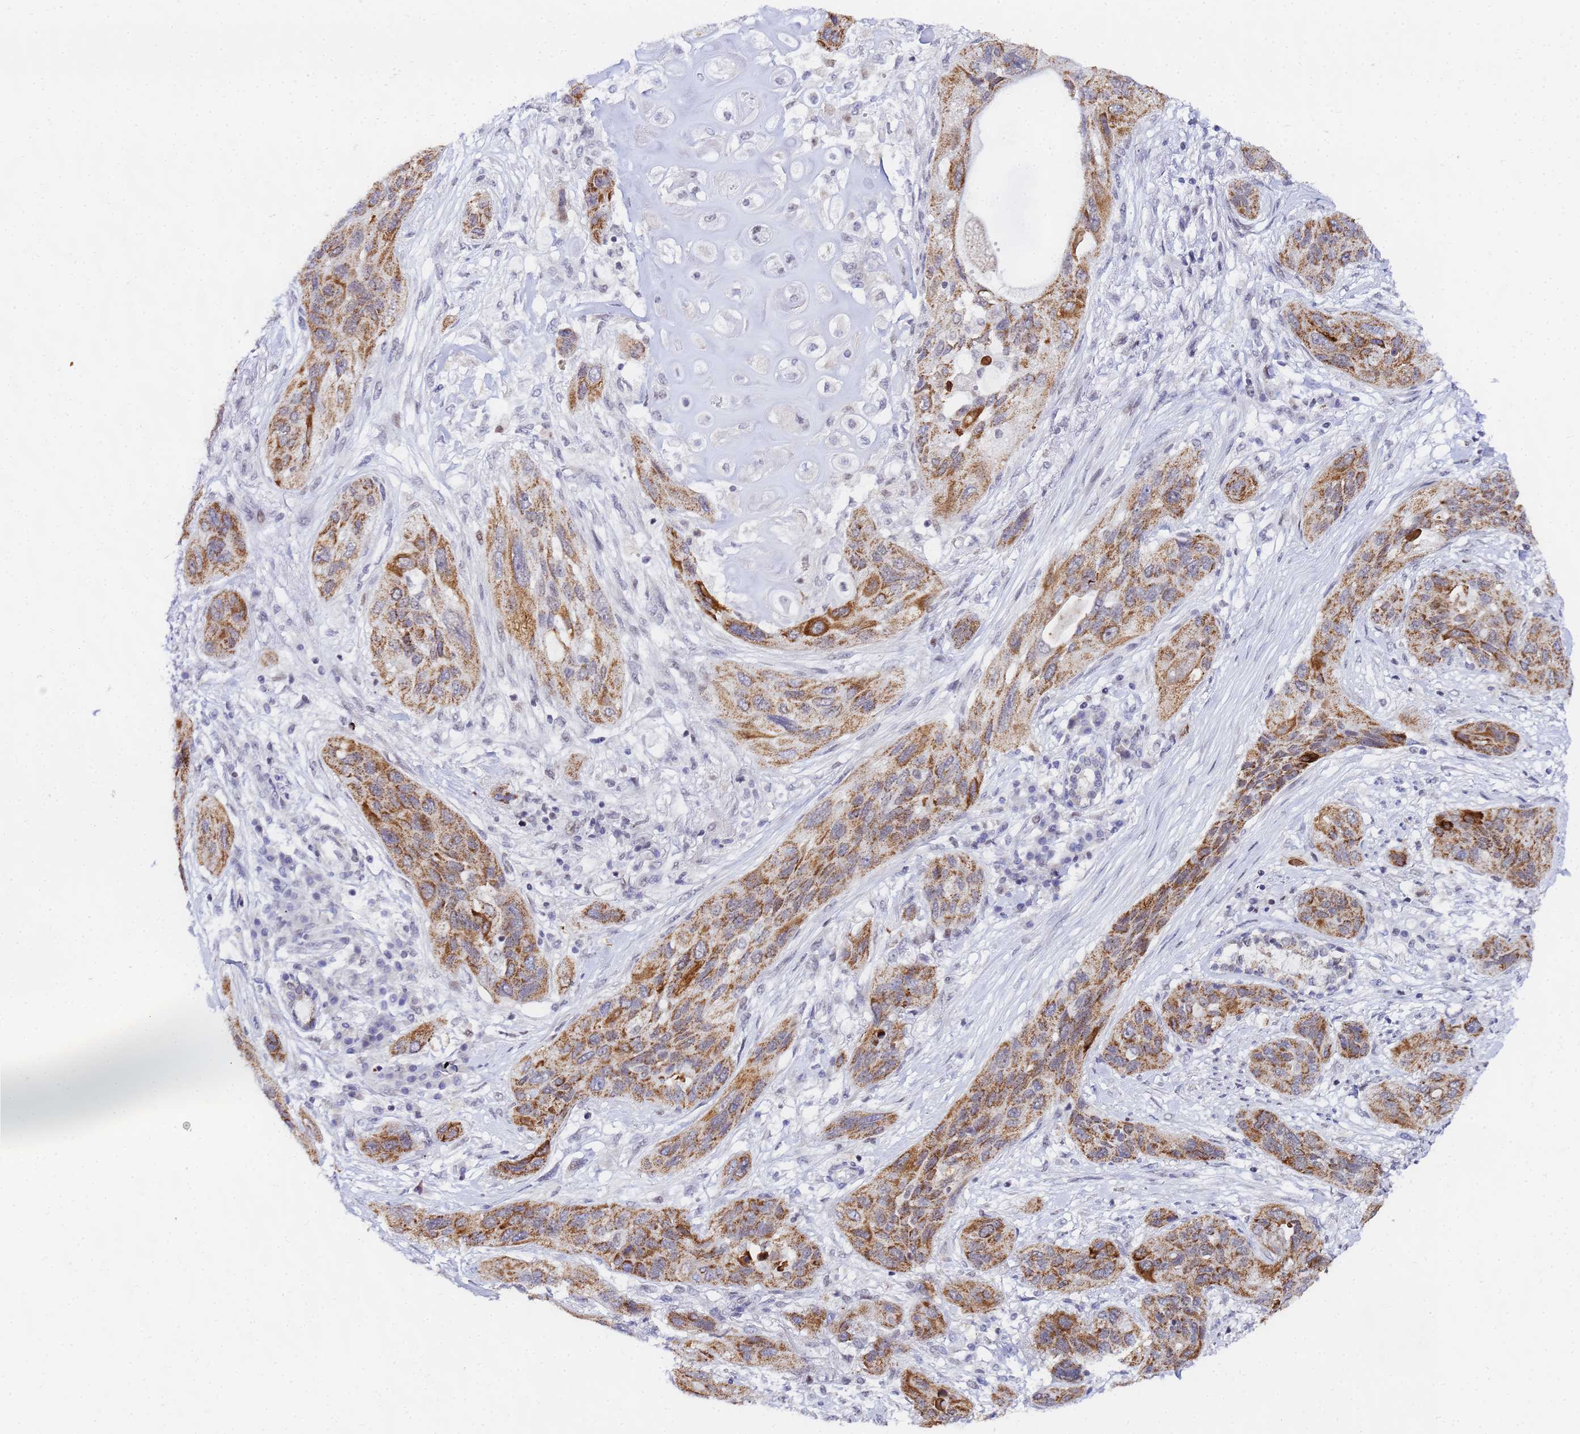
{"staining": {"intensity": "moderate", "quantity": ">75%", "location": "cytoplasmic/membranous"}, "tissue": "lung cancer", "cell_type": "Tumor cells", "image_type": "cancer", "snomed": [{"axis": "morphology", "description": "Squamous cell carcinoma, NOS"}, {"axis": "topography", "description": "Lung"}], "caption": "The image reveals a brown stain indicating the presence of a protein in the cytoplasmic/membranous of tumor cells in lung cancer.", "gene": "CKMT1A", "patient": {"sex": "female", "age": 70}}